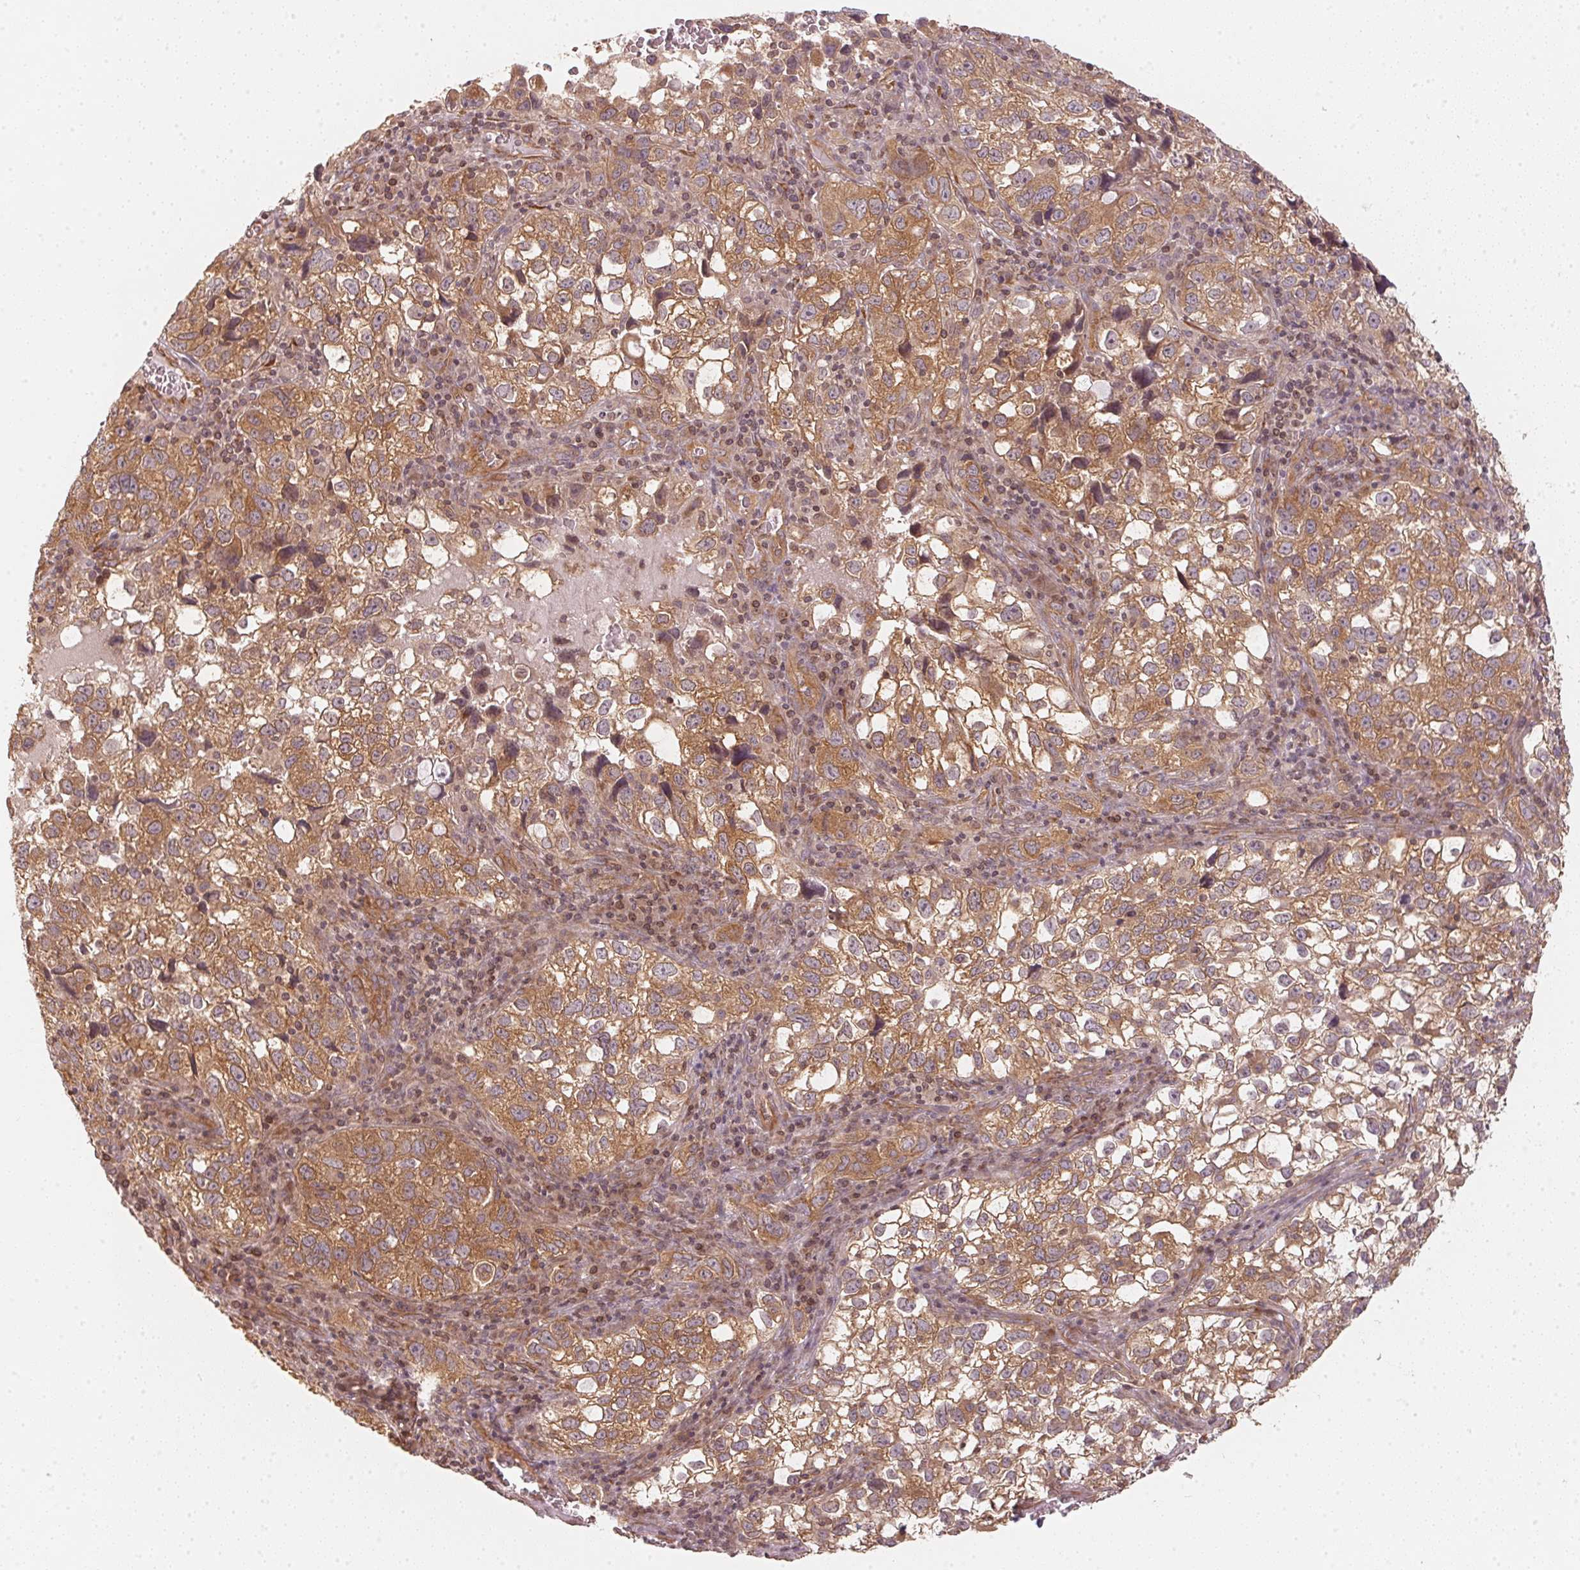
{"staining": {"intensity": "moderate", "quantity": ">75%", "location": "cytoplasmic/membranous"}, "tissue": "cervical cancer", "cell_type": "Tumor cells", "image_type": "cancer", "snomed": [{"axis": "morphology", "description": "Squamous cell carcinoma, NOS"}, {"axis": "topography", "description": "Cervix"}], "caption": "Immunohistochemical staining of squamous cell carcinoma (cervical) displays medium levels of moderate cytoplasmic/membranous staining in approximately >75% of tumor cells.", "gene": "STRN4", "patient": {"sex": "female", "age": 55}}